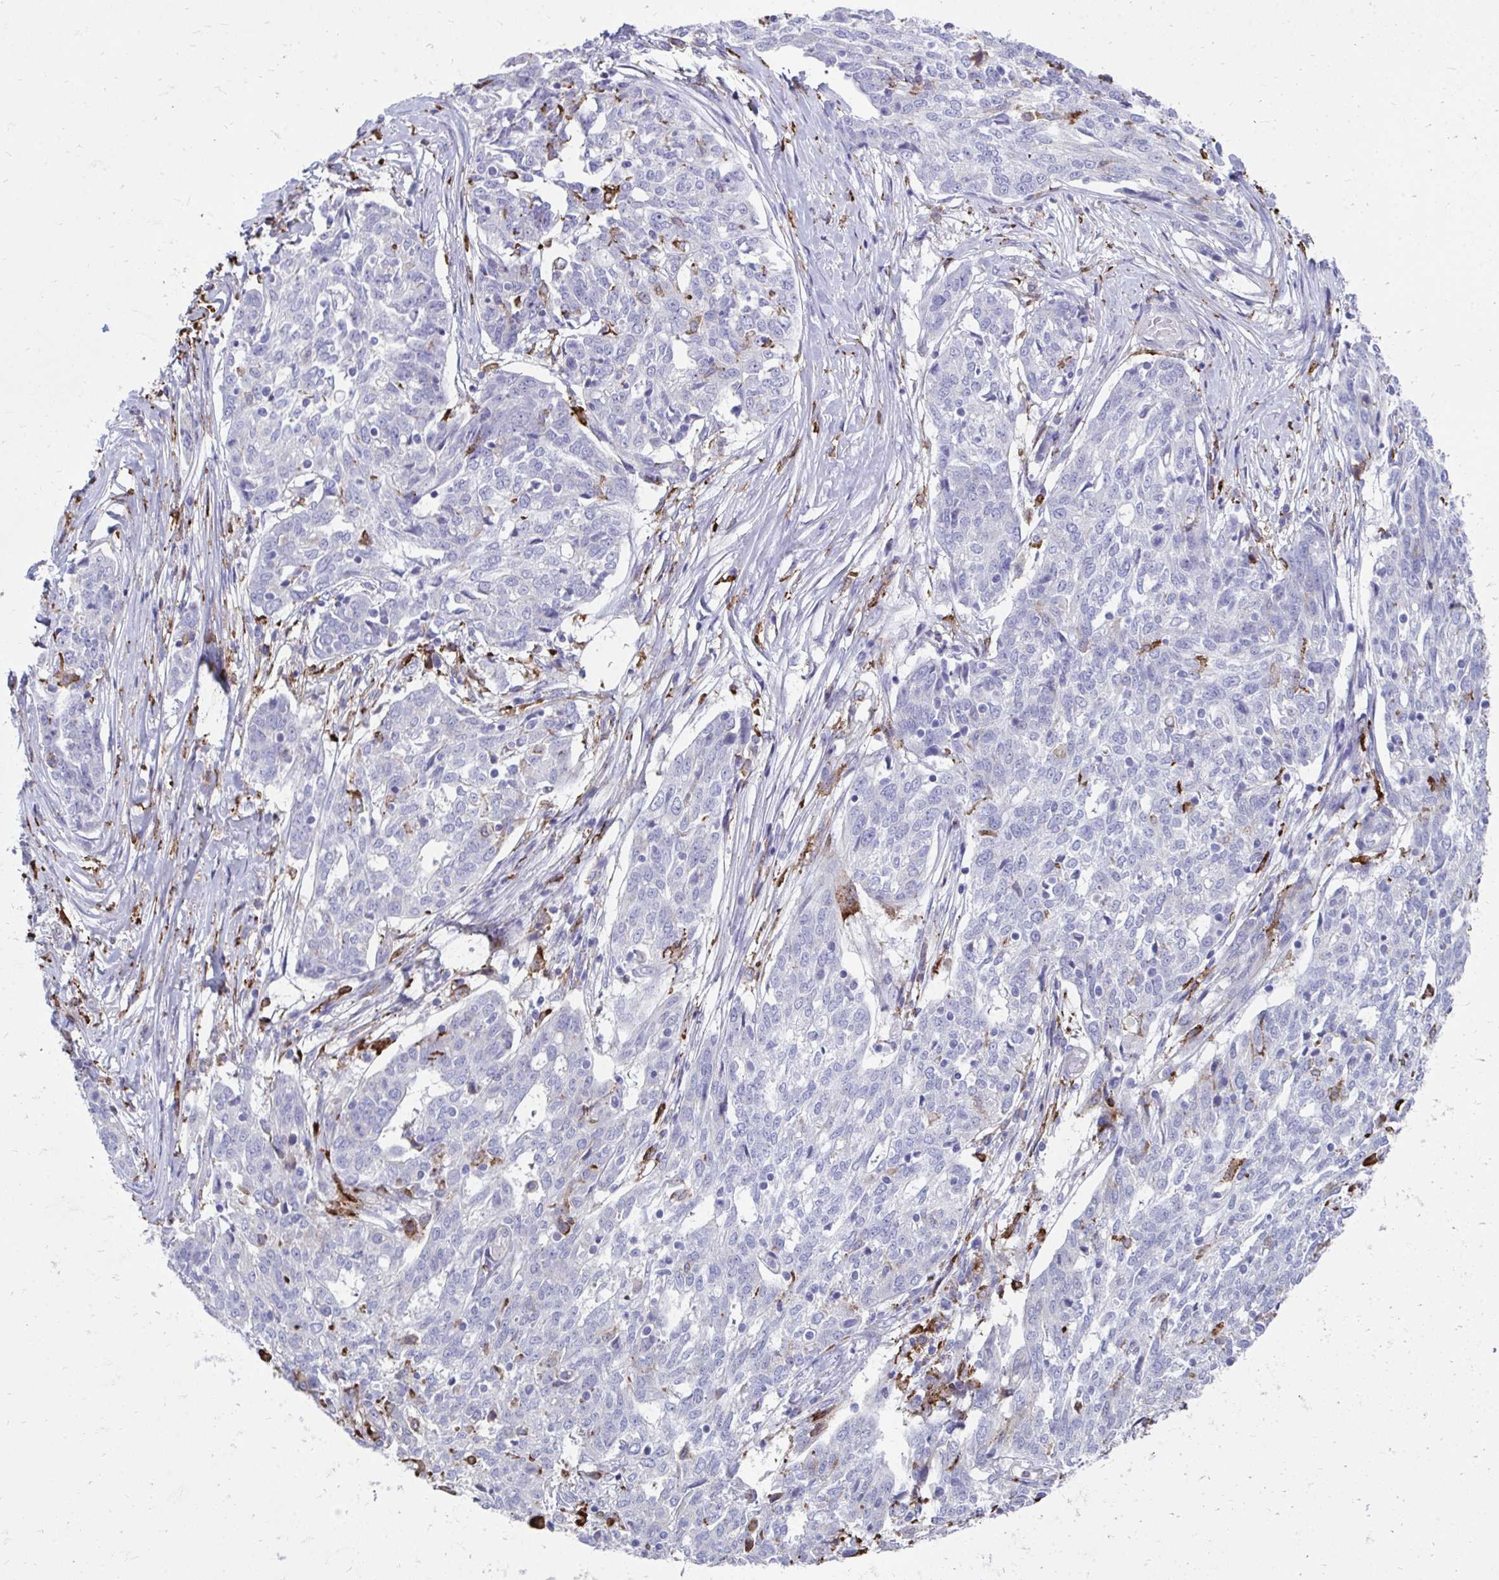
{"staining": {"intensity": "negative", "quantity": "none", "location": "none"}, "tissue": "ovarian cancer", "cell_type": "Tumor cells", "image_type": "cancer", "snomed": [{"axis": "morphology", "description": "Cystadenocarcinoma, serous, NOS"}, {"axis": "topography", "description": "Ovary"}], "caption": "Tumor cells show no significant protein positivity in ovarian cancer (serous cystadenocarcinoma). (DAB (3,3'-diaminobenzidine) immunohistochemistry, high magnification).", "gene": "CD163", "patient": {"sex": "female", "age": 67}}